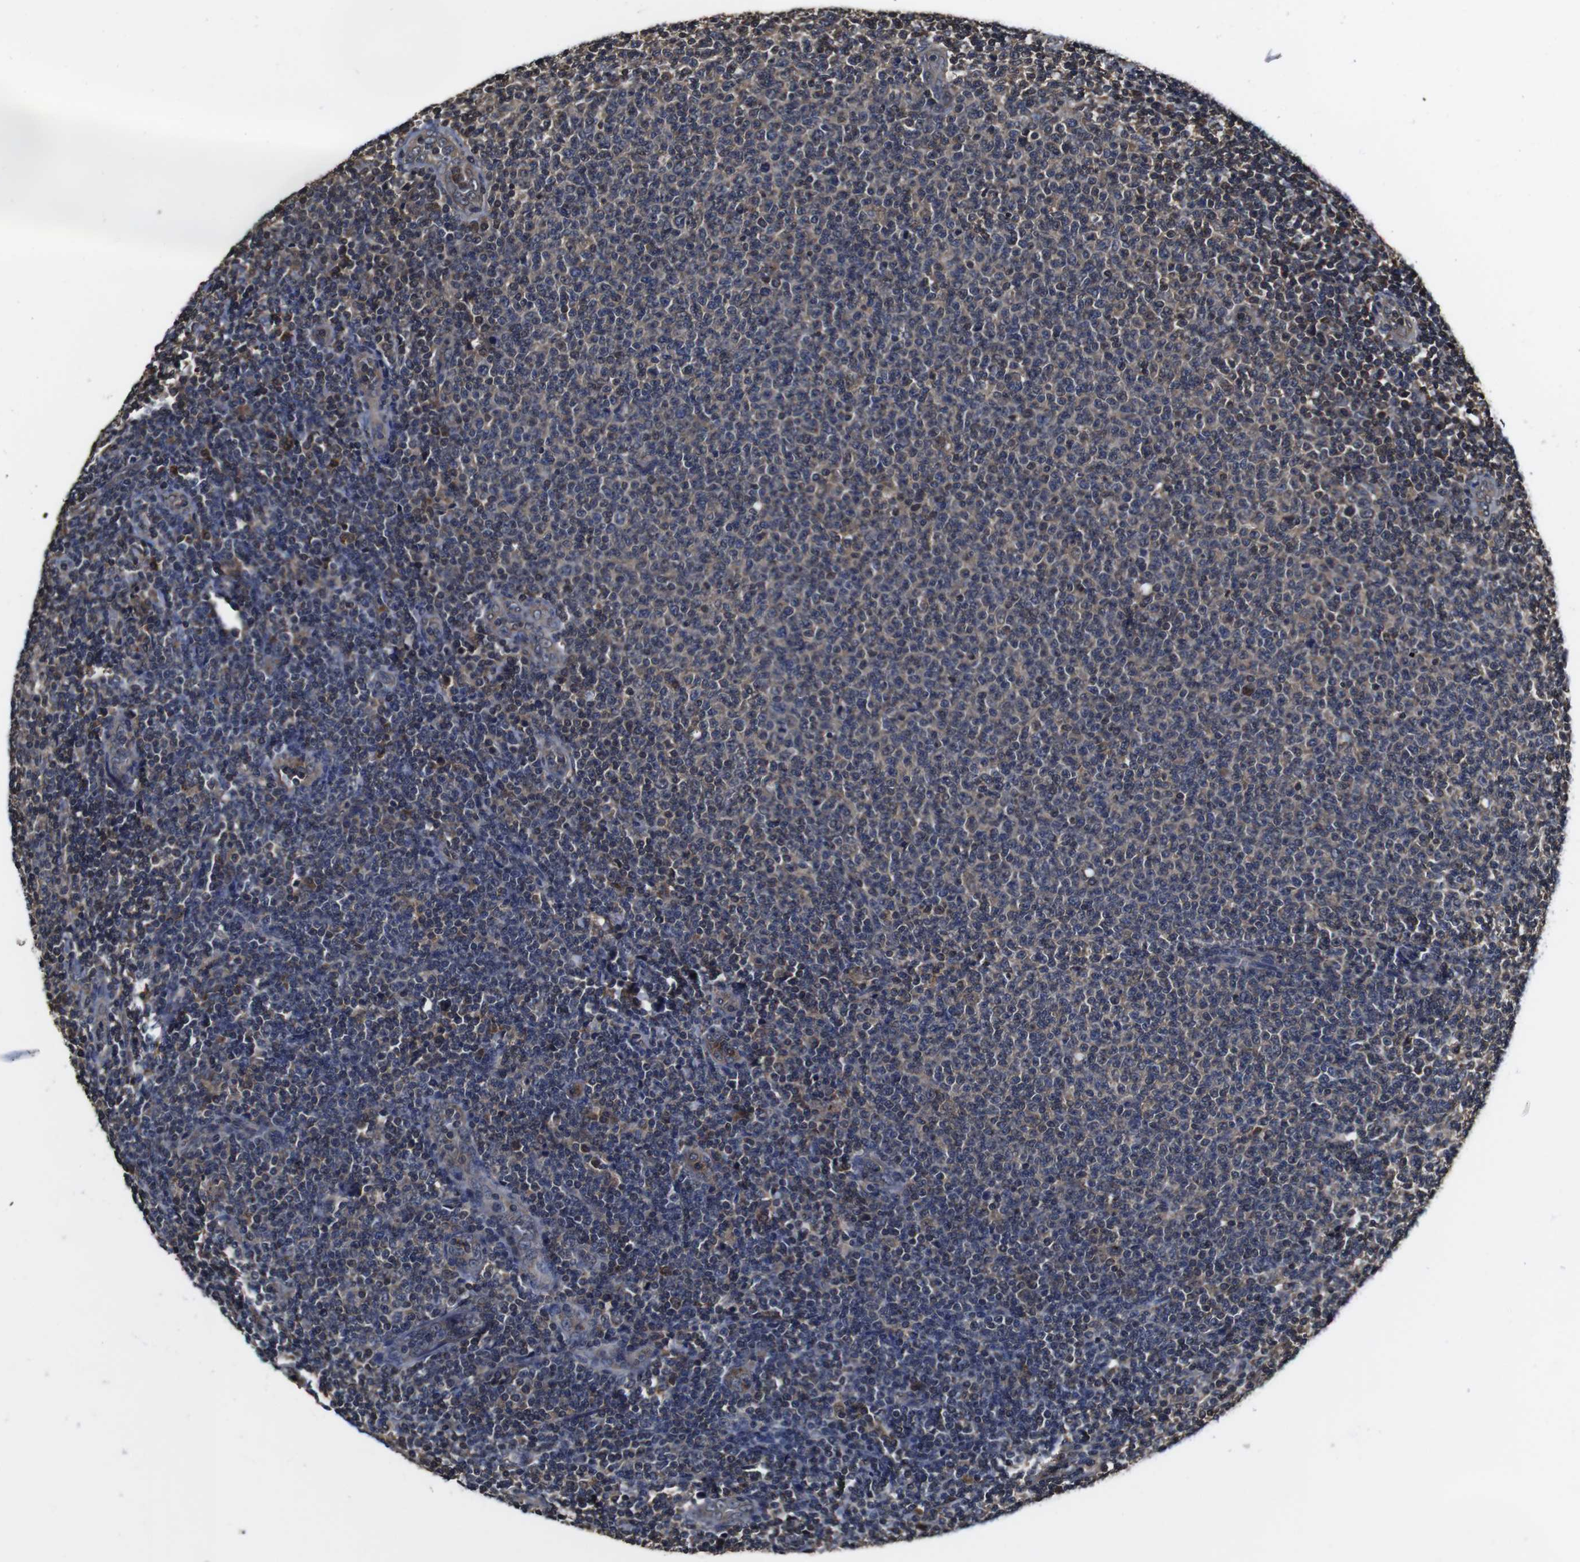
{"staining": {"intensity": "weak", "quantity": "<25%", "location": "cytoplasmic/membranous"}, "tissue": "lymphoma", "cell_type": "Tumor cells", "image_type": "cancer", "snomed": [{"axis": "morphology", "description": "Malignant lymphoma, non-Hodgkin's type, Low grade"}, {"axis": "topography", "description": "Lymph node"}], "caption": "IHC of human lymphoma shows no expression in tumor cells.", "gene": "CXCL11", "patient": {"sex": "male", "age": 66}}